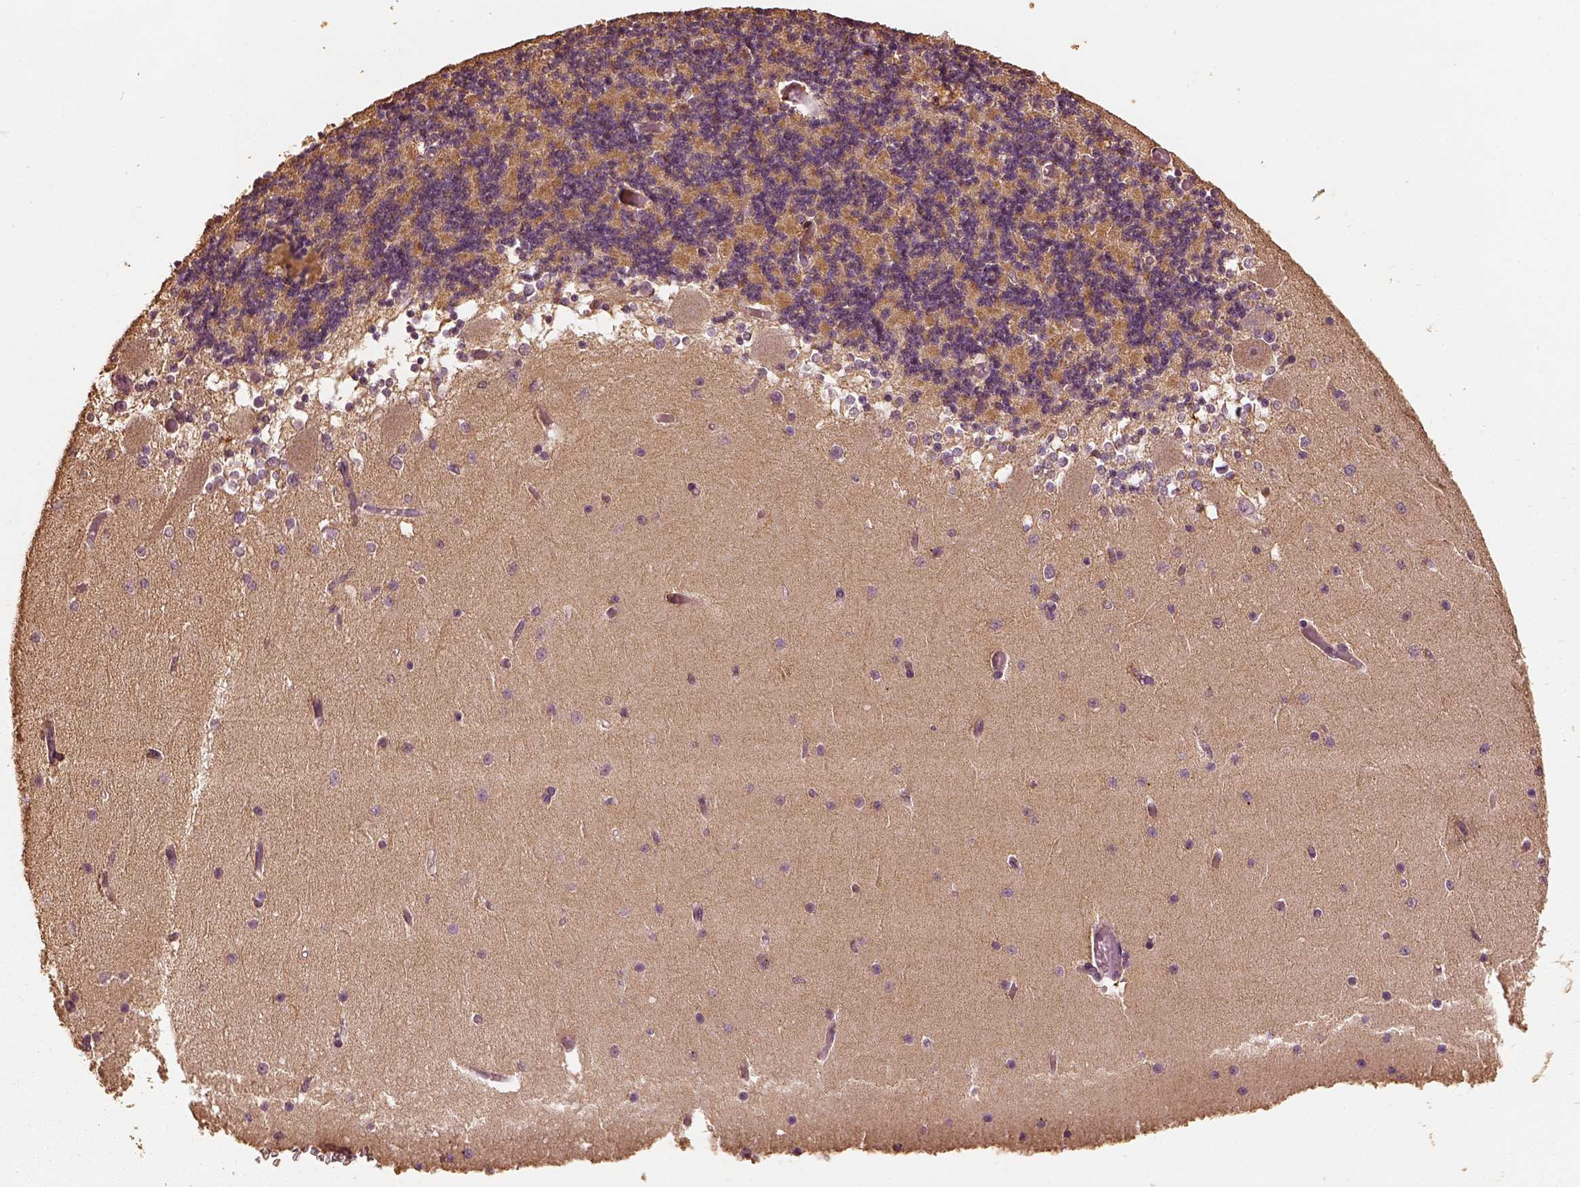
{"staining": {"intensity": "moderate", "quantity": ">75%", "location": "cytoplasmic/membranous"}, "tissue": "cerebellum", "cell_type": "Cells in granular layer", "image_type": "normal", "snomed": [{"axis": "morphology", "description": "Normal tissue, NOS"}, {"axis": "topography", "description": "Cerebellum"}], "caption": "Immunohistochemical staining of normal human cerebellum exhibits >75% levels of moderate cytoplasmic/membranous protein staining in about >75% of cells in granular layer. (DAB (3,3'-diaminobenzidine) IHC, brown staining for protein, blue staining for nuclei).", "gene": "PTGES2", "patient": {"sex": "female", "age": 28}}